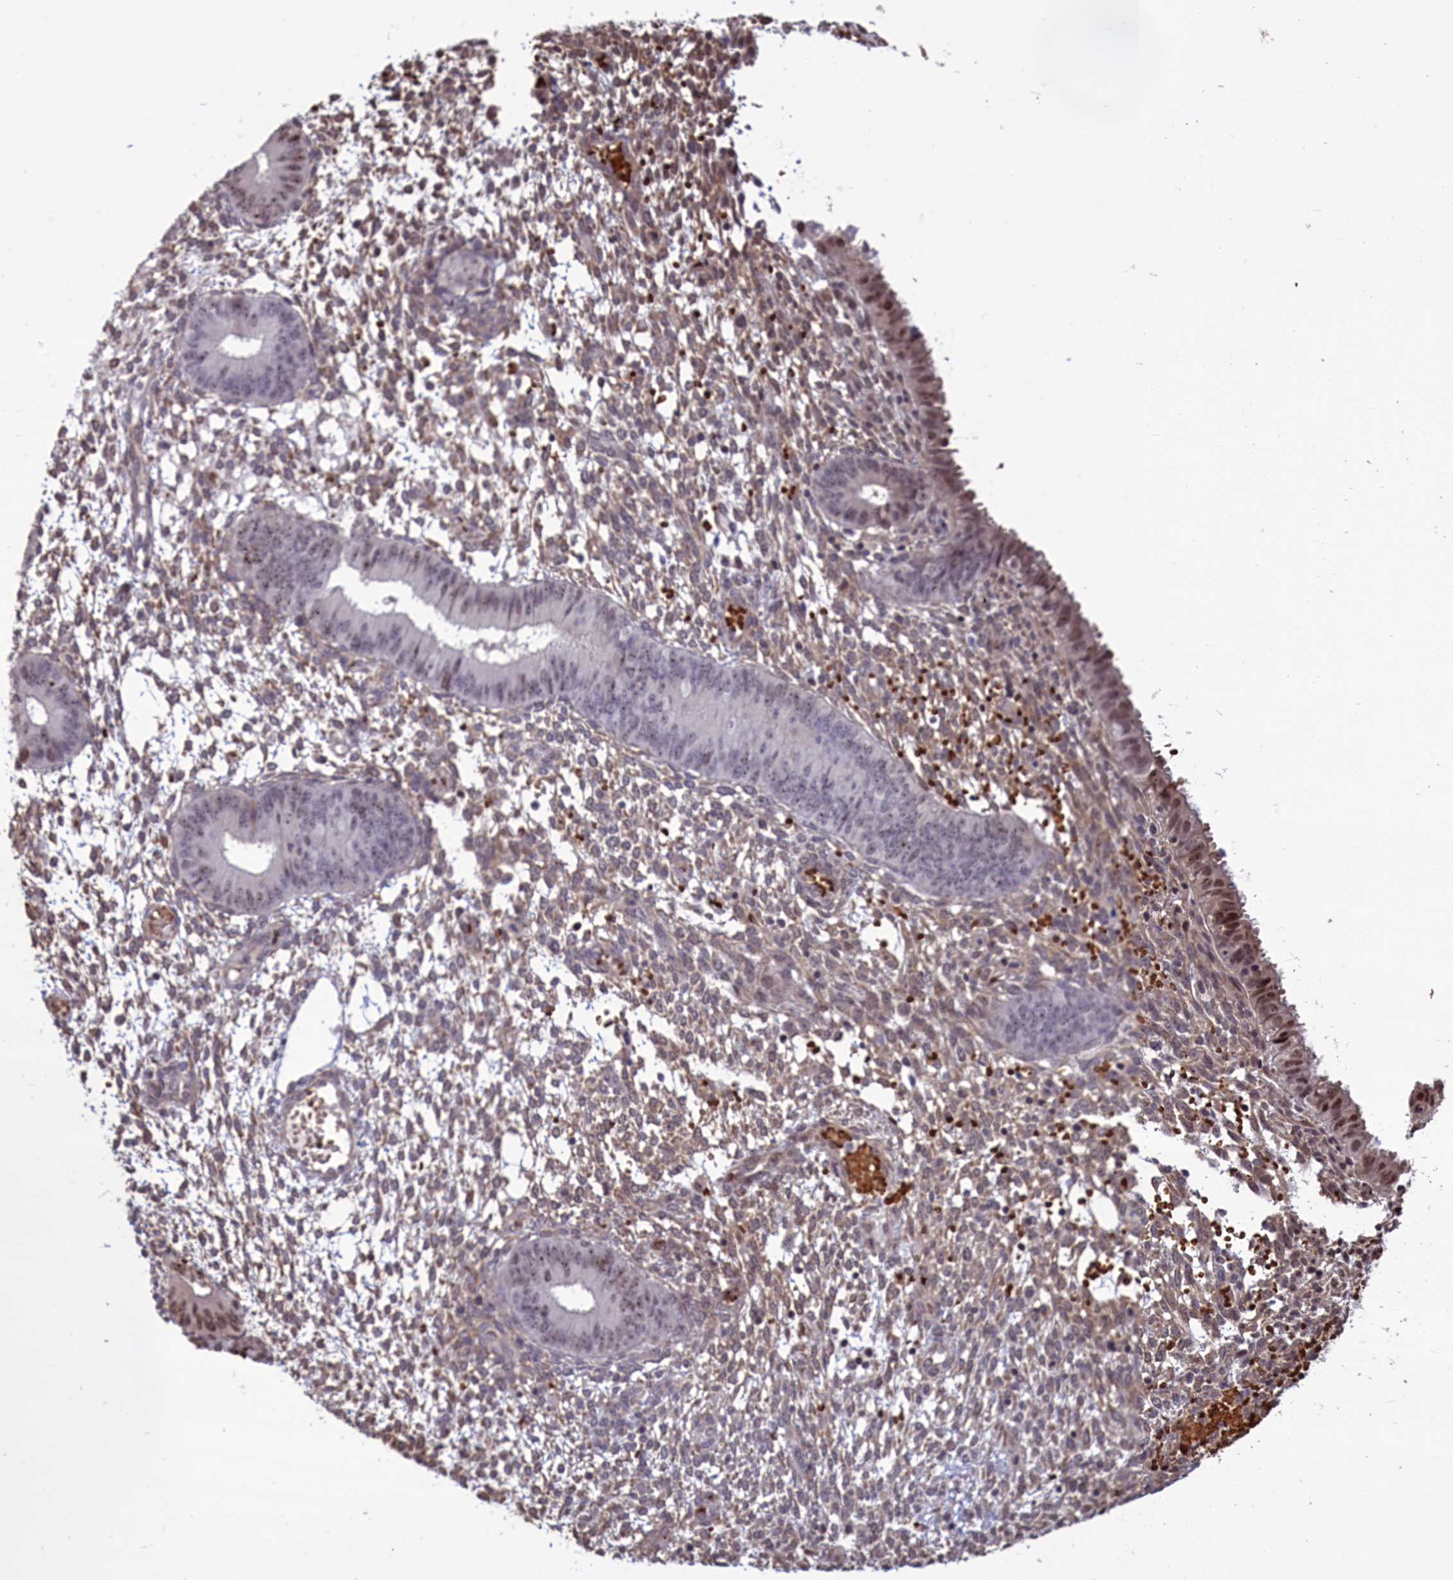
{"staining": {"intensity": "weak", "quantity": "25%-75%", "location": "cytoplasmic/membranous"}, "tissue": "endometrium", "cell_type": "Cells in endometrial stroma", "image_type": "normal", "snomed": [{"axis": "morphology", "description": "Normal tissue, NOS"}, {"axis": "topography", "description": "Endometrium"}], "caption": "Cells in endometrial stroma exhibit low levels of weak cytoplasmic/membranous staining in about 25%-75% of cells in unremarkable endometrium.", "gene": "SHFL", "patient": {"sex": "female", "age": 49}}